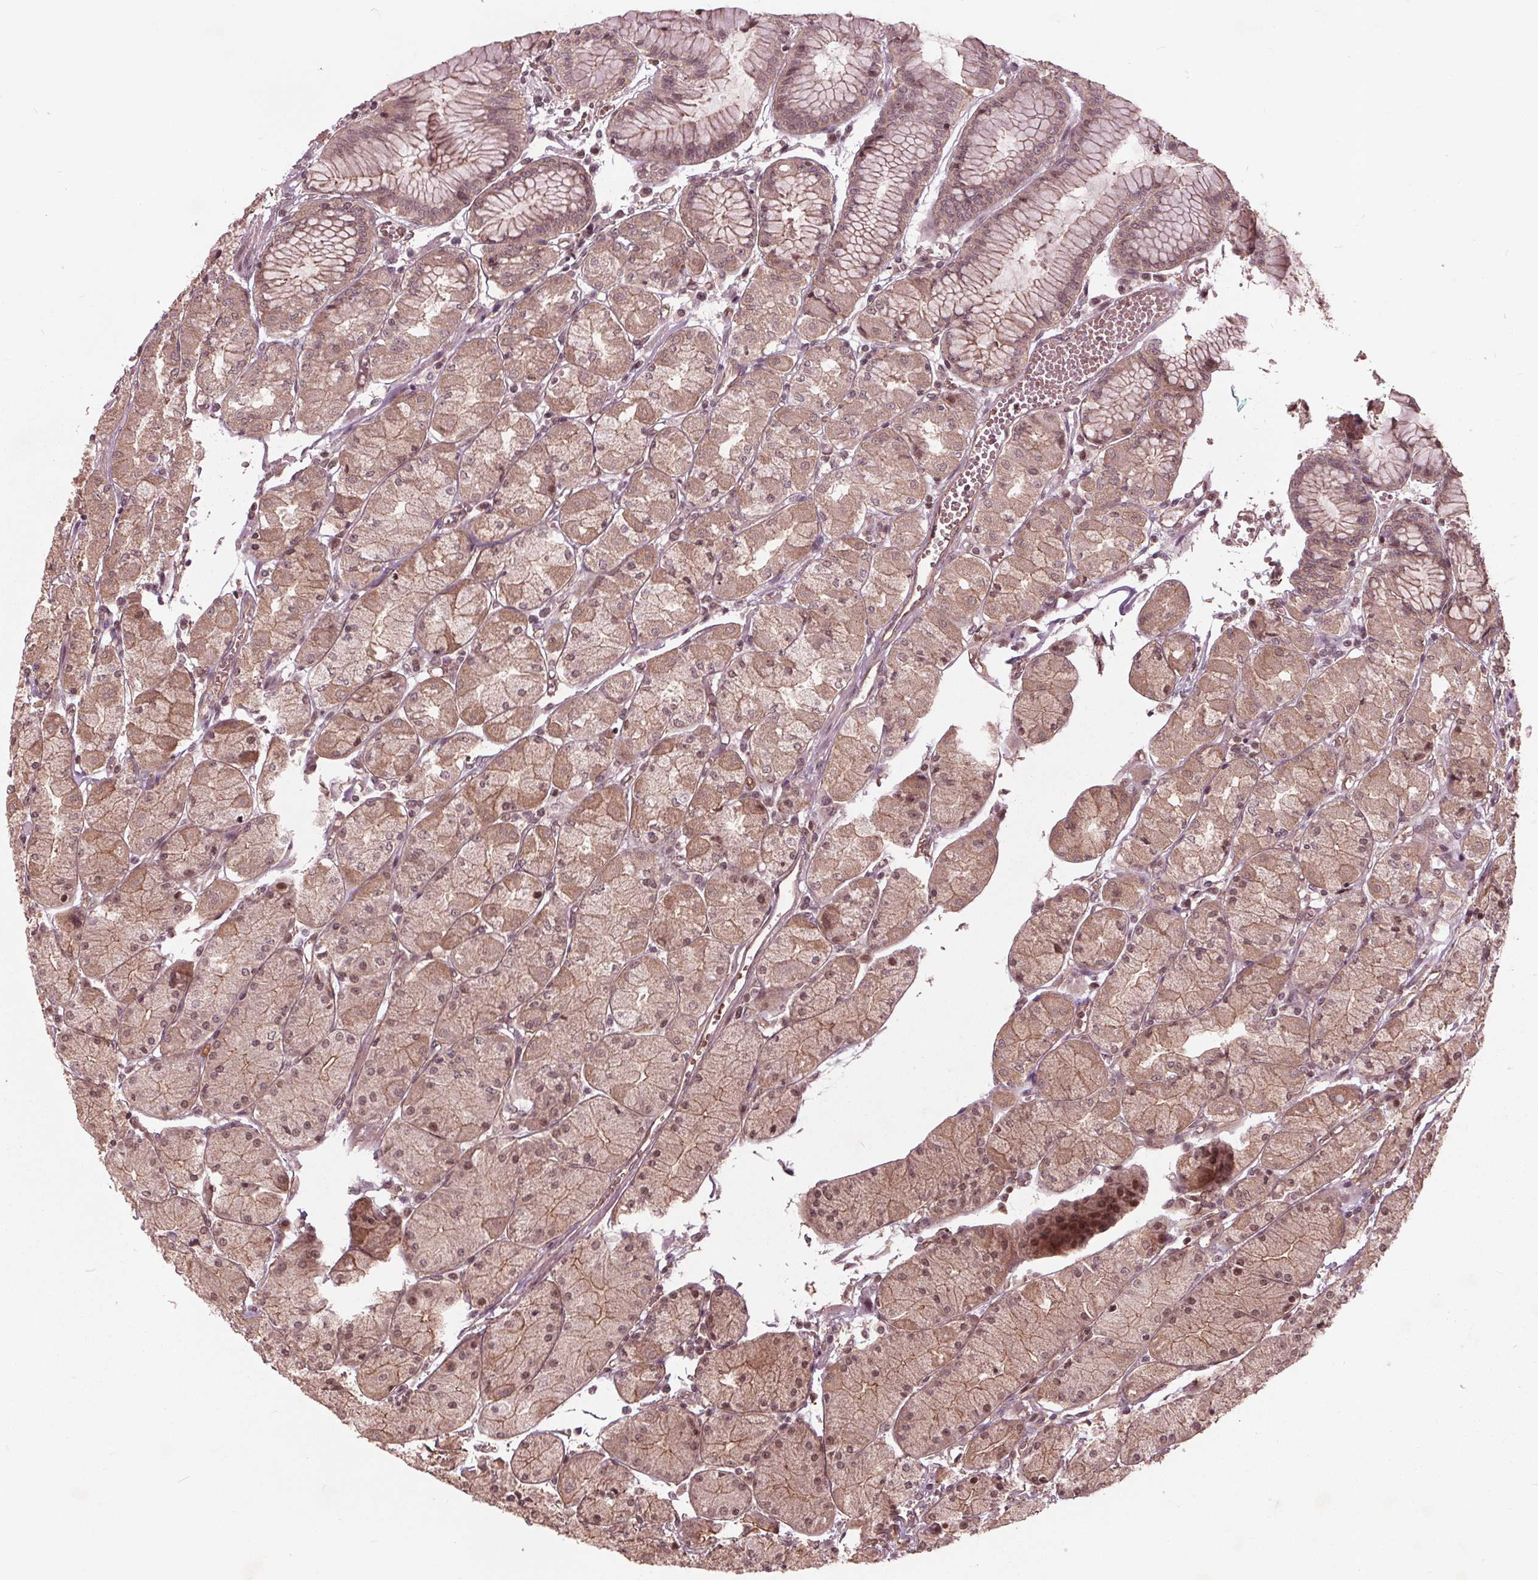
{"staining": {"intensity": "weak", "quantity": ">75%", "location": "cytoplasmic/membranous,nuclear"}, "tissue": "stomach", "cell_type": "Glandular cells", "image_type": "normal", "snomed": [{"axis": "morphology", "description": "Normal tissue, NOS"}, {"axis": "topography", "description": "Stomach, upper"}], "caption": "This is an image of IHC staining of normal stomach, which shows weak expression in the cytoplasmic/membranous,nuclear of glandular cells.", "gene": "BTBD1", "patient": {"sex": "male", "age": 69}}